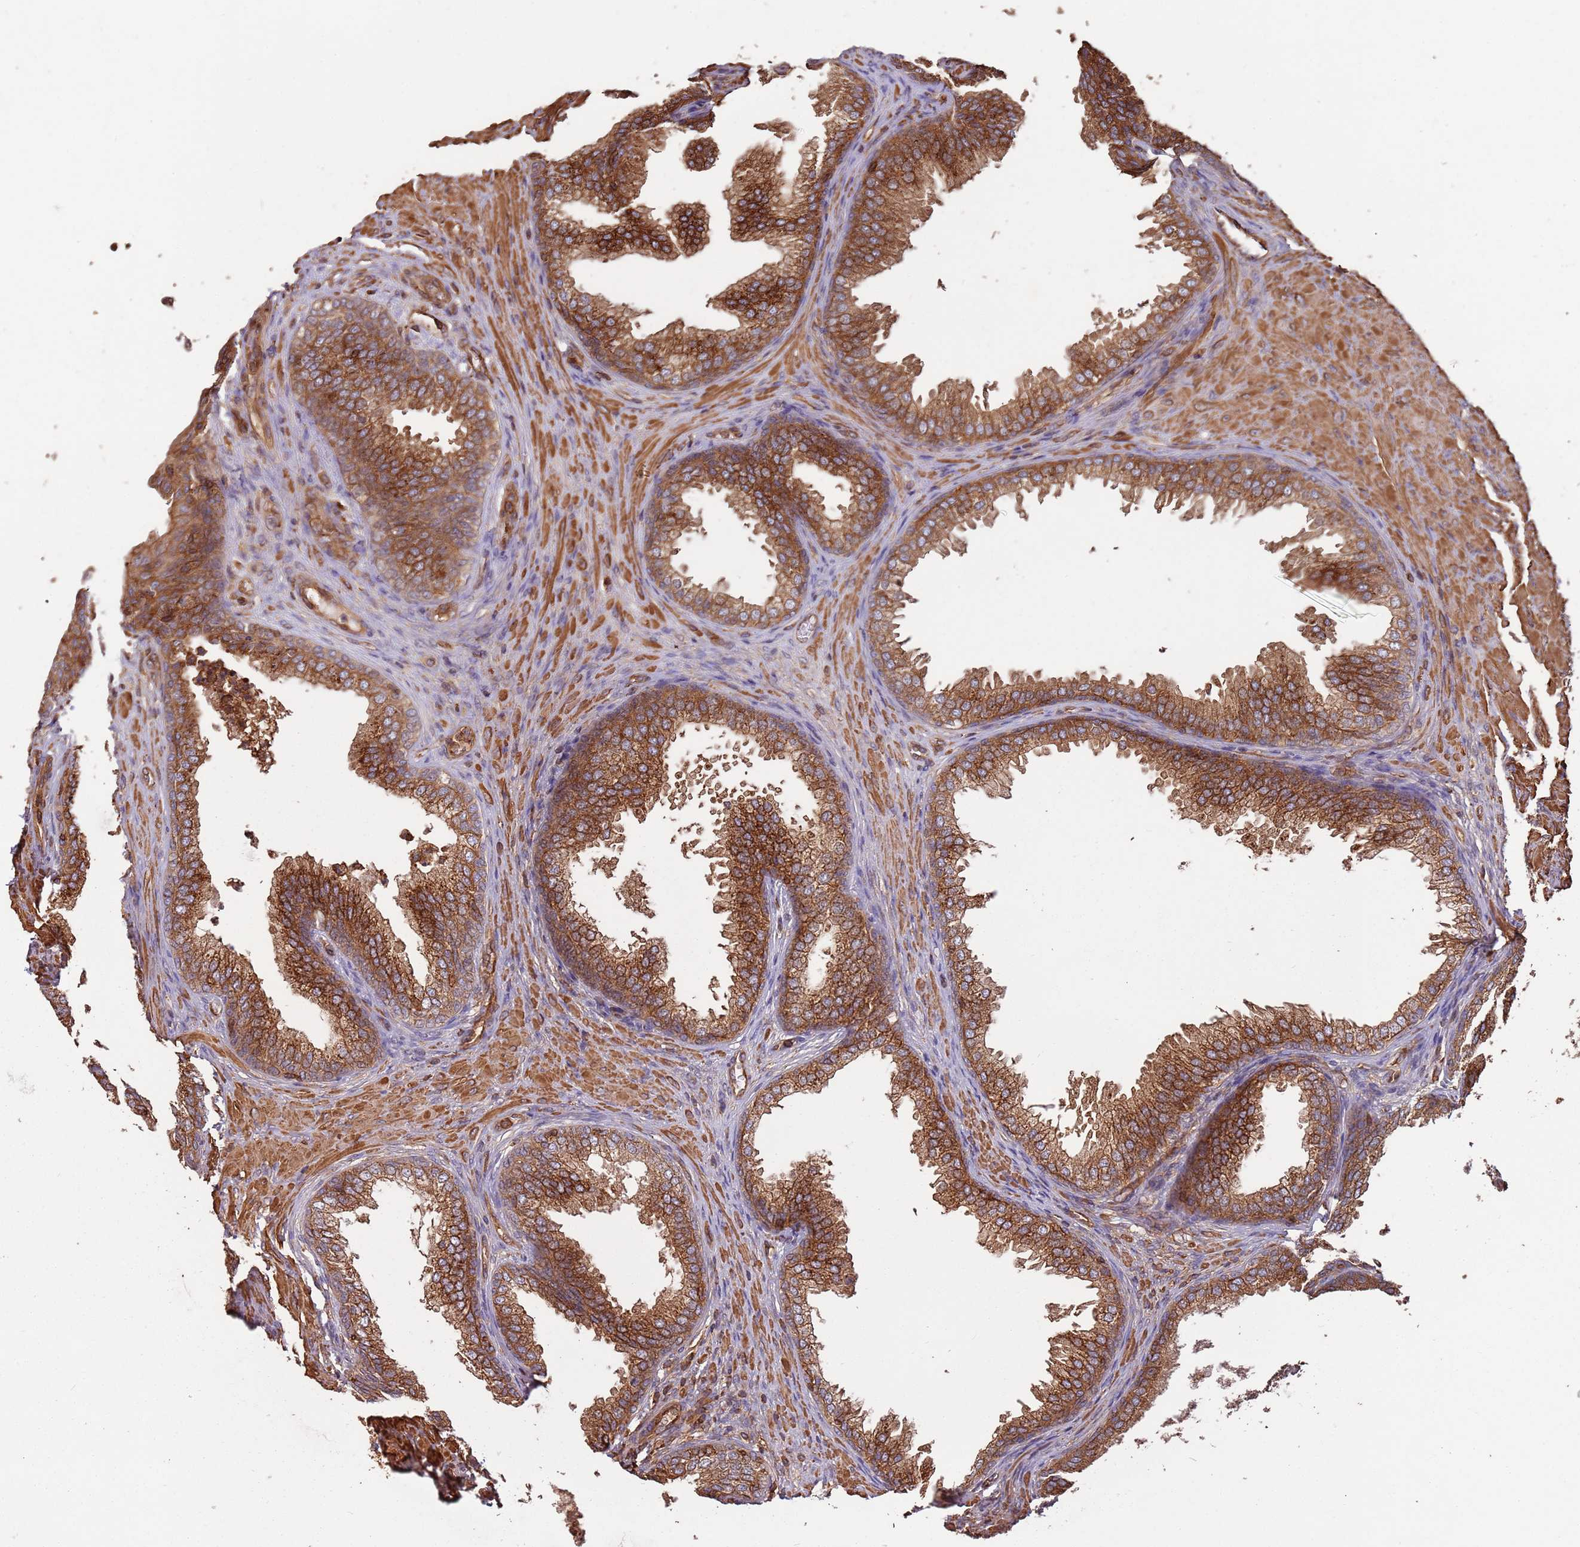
{"staining": {"intensity": "strong", "quantity": ">75%", "location": "cytoplasmic/membranous"}, "tissue": "prostate", "cell_type": "Glandular cells", "image_type": "normal", "snomed": [{"axis": "morphology", "description": "Normal tissue, NOS"}, {"axis": "topography", "description": "Prostate"}], "caption": "Protein expression by IHC exhibits strong cytoplasmic/membranous staining in approximately >75% of glandular cells in normal prostate.", "gene": "ACVR2A", "patient": {"sex": "male", "age": 76}}